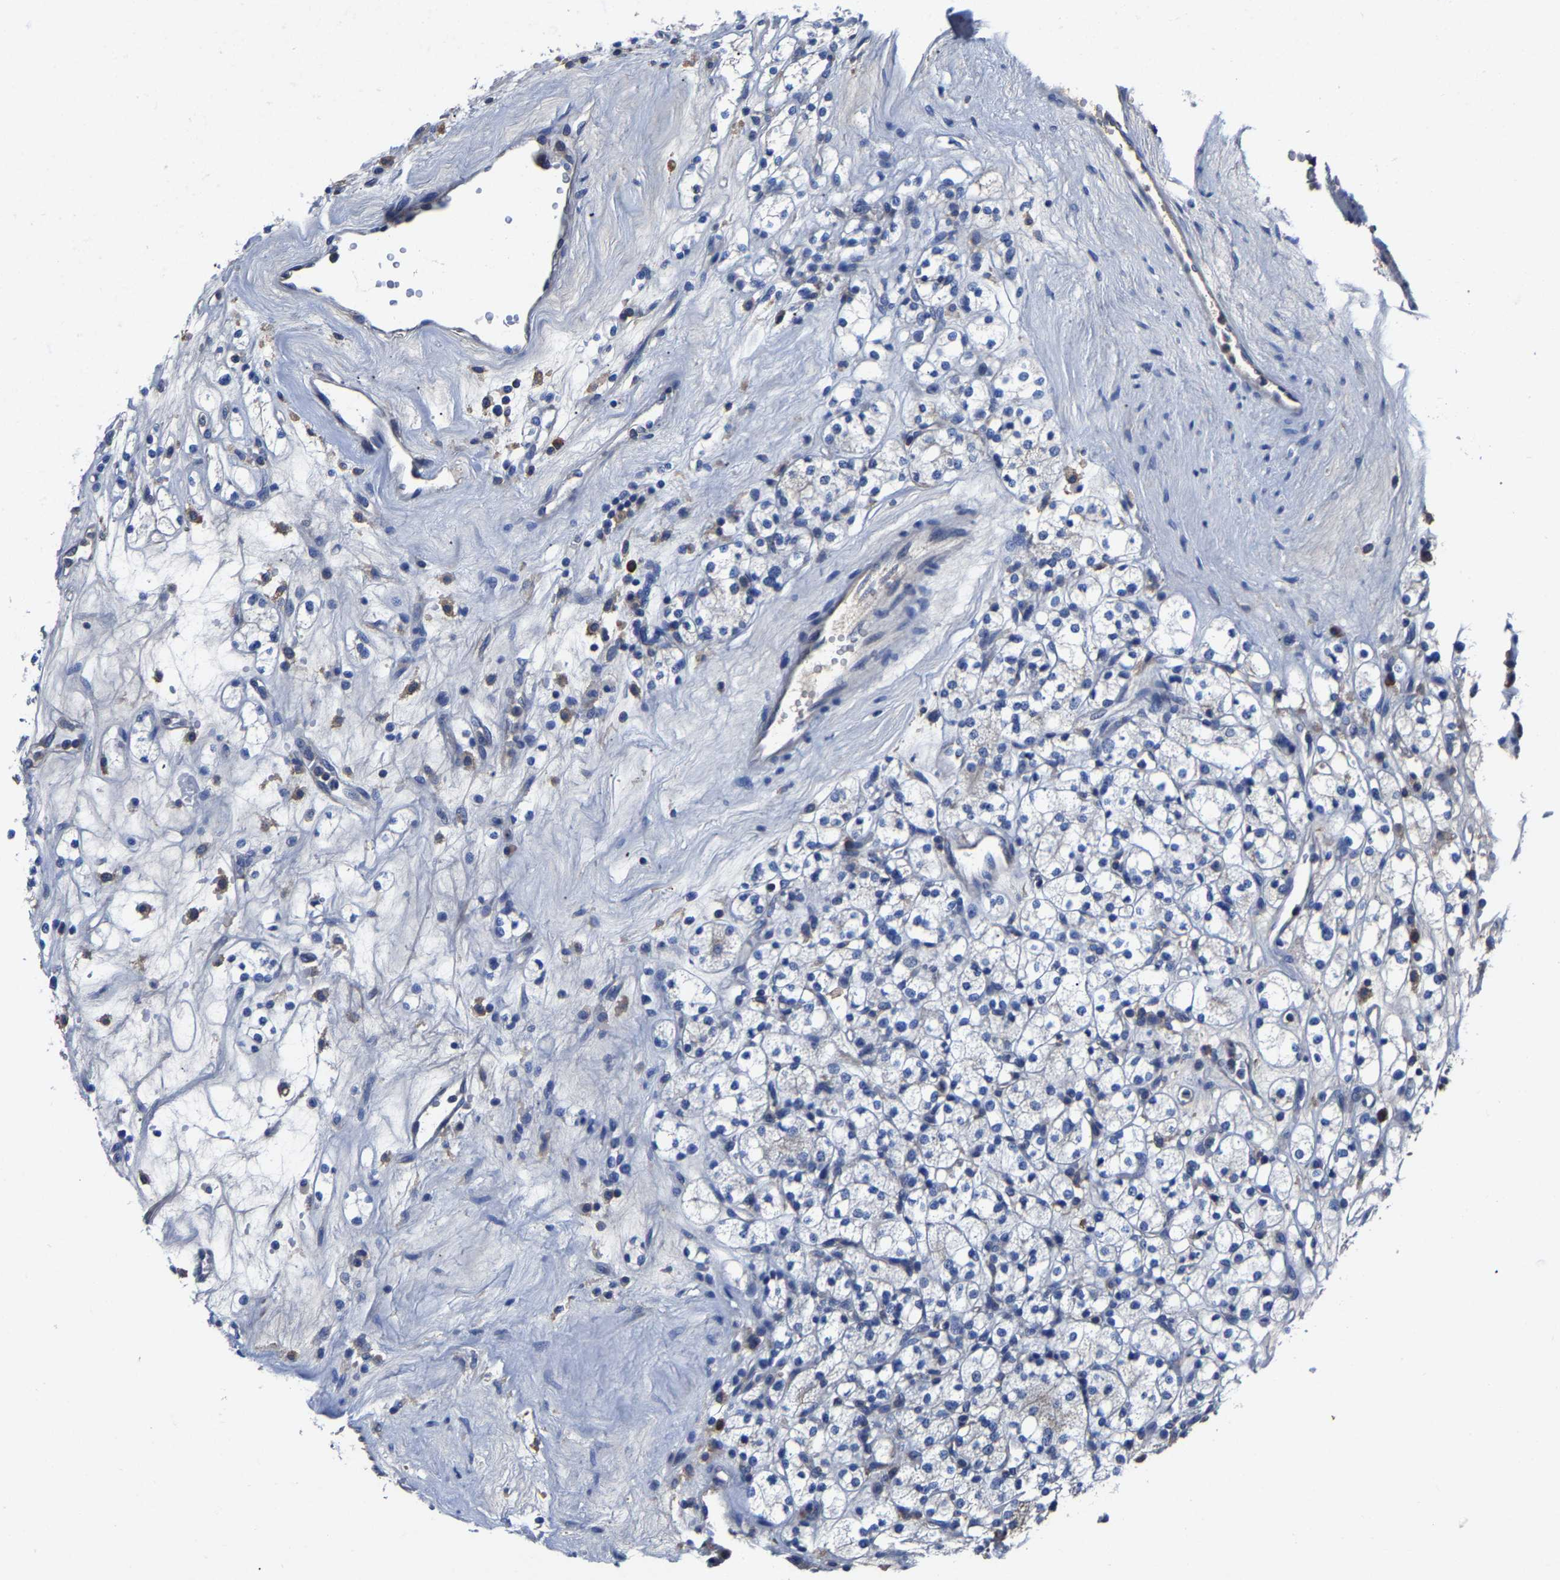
{"staining": {"intensity": "negative", "quantity": "none", "location": "none"}, "tissue": "renal cancer", "cell_type": "Tumor cells", "image_type": "cancer", "snomed": [{"axis": "morphology", "description": "Adenocarcinoma, NOS"}, {"axis": "topography", "description": "Kidney"}], "caption": "IHC image of neoplastic tissue: human renal adenocarcinoma stained with DAB (3,3'-diaminobenzidine) shows no significant protein staining in tumor cells.", "gene": "SRPK2", "patient": {"sex": "male", "age": 77}}